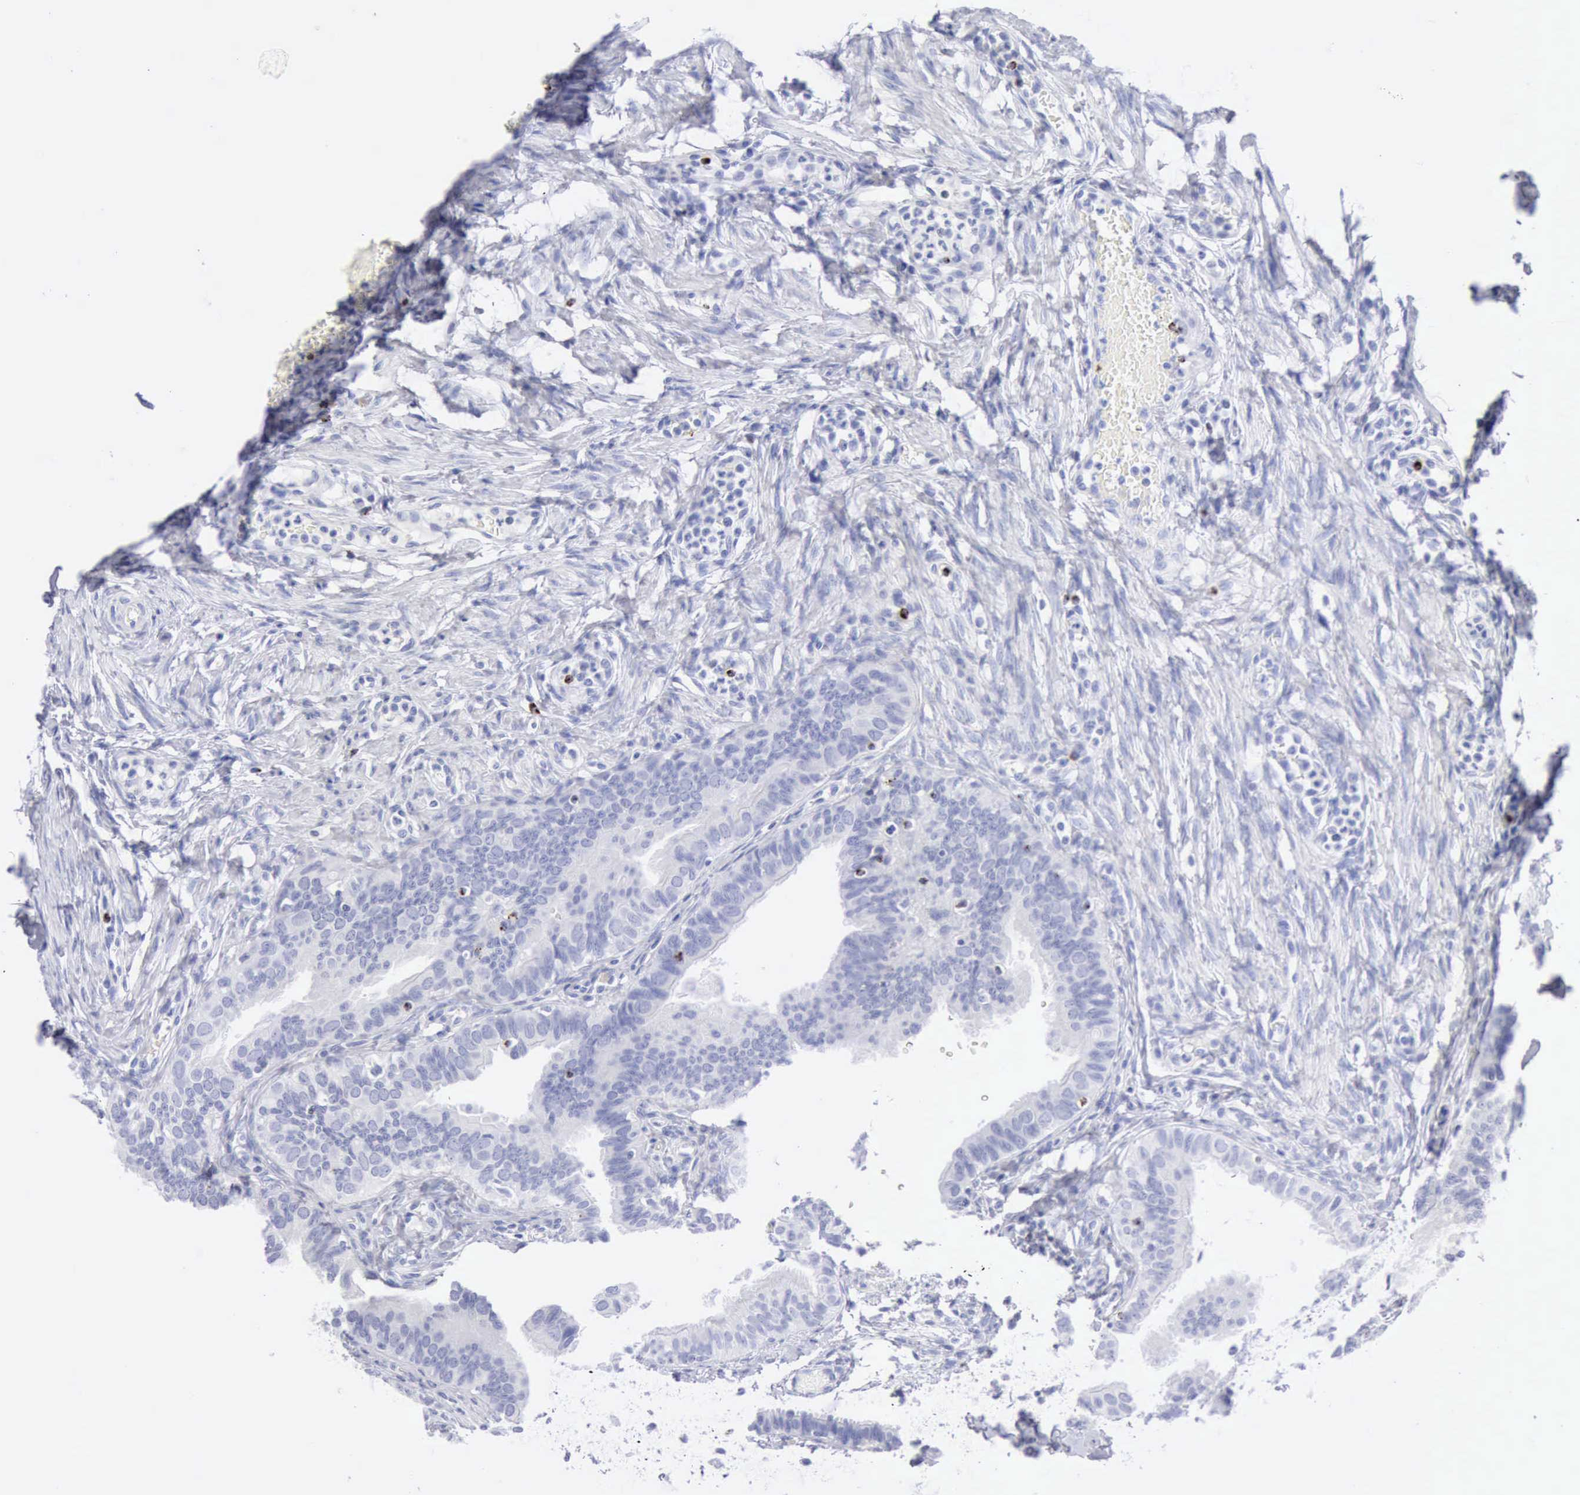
{"staining": {"intensity": "negative", "quantity": "none", "location": "none"}, "tissue": "fallopian tube", "cell_type": "Glandular cells", "image_type": "normal", "snomed": [{"axis": "morphology", "description": "Normal tissue, NOS"}, {"axis": "topography", "description": "Fallopian tube"}, {"axis": "topography", "description": "Ovary"}], "caption": "Normal fallopian tube was stained to show a protein in brown. There is no significant staining in glandular cells. (DAB (3,3'-diaminobenzidine) immunohistochemistry (IHC), high magnification).", "gene": "GZMB", "patient": {"sex": "female", "age": 51}}